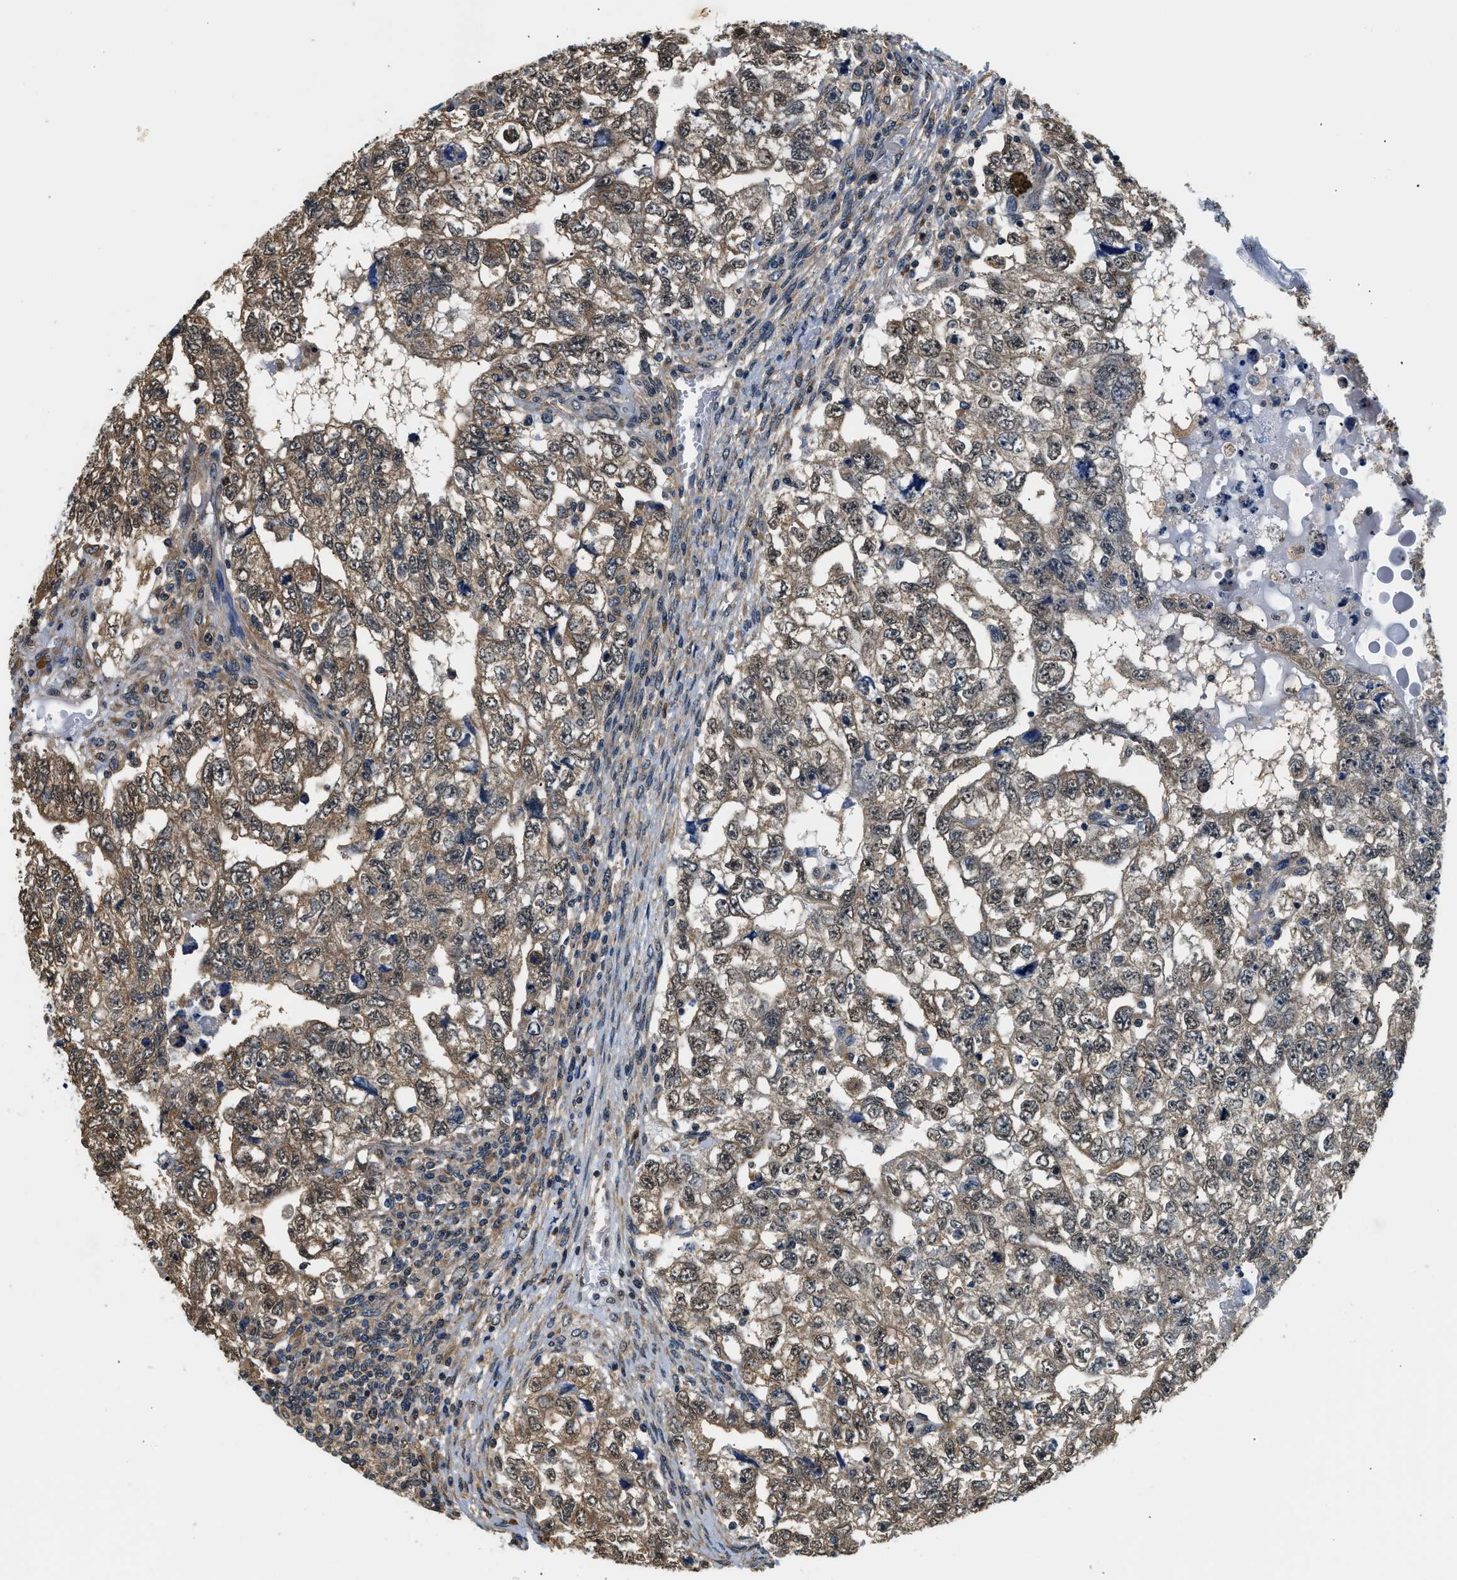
{"staining": {"intensity": "moderate", "quantity": ">75%", "location": "cytoplasmic/membranous"}, "tissue": "testis cancer", "cell_type": "Tumor cells", "image_type": "cancer", "snomed": [{"axis": "morphology", "description": "Carcinoma, Embryonal, NOS"}, {"axis": "topography", "description": "Testis"}], "caption": "Immunohistochemical staining of human testis embryonal carcinoma displays medium levels of moderate cytoplasmic/membranous protein expression in about >75% of tumor cells. The protein of interest is stained brown, and the nuclei are stained in blue (DAB (3,3'-diaminobenzidine) IHC with brightfield microscopy, high magnification).", "gene": "BCL7C", "patient": {"sex": "male", "age": 36}}